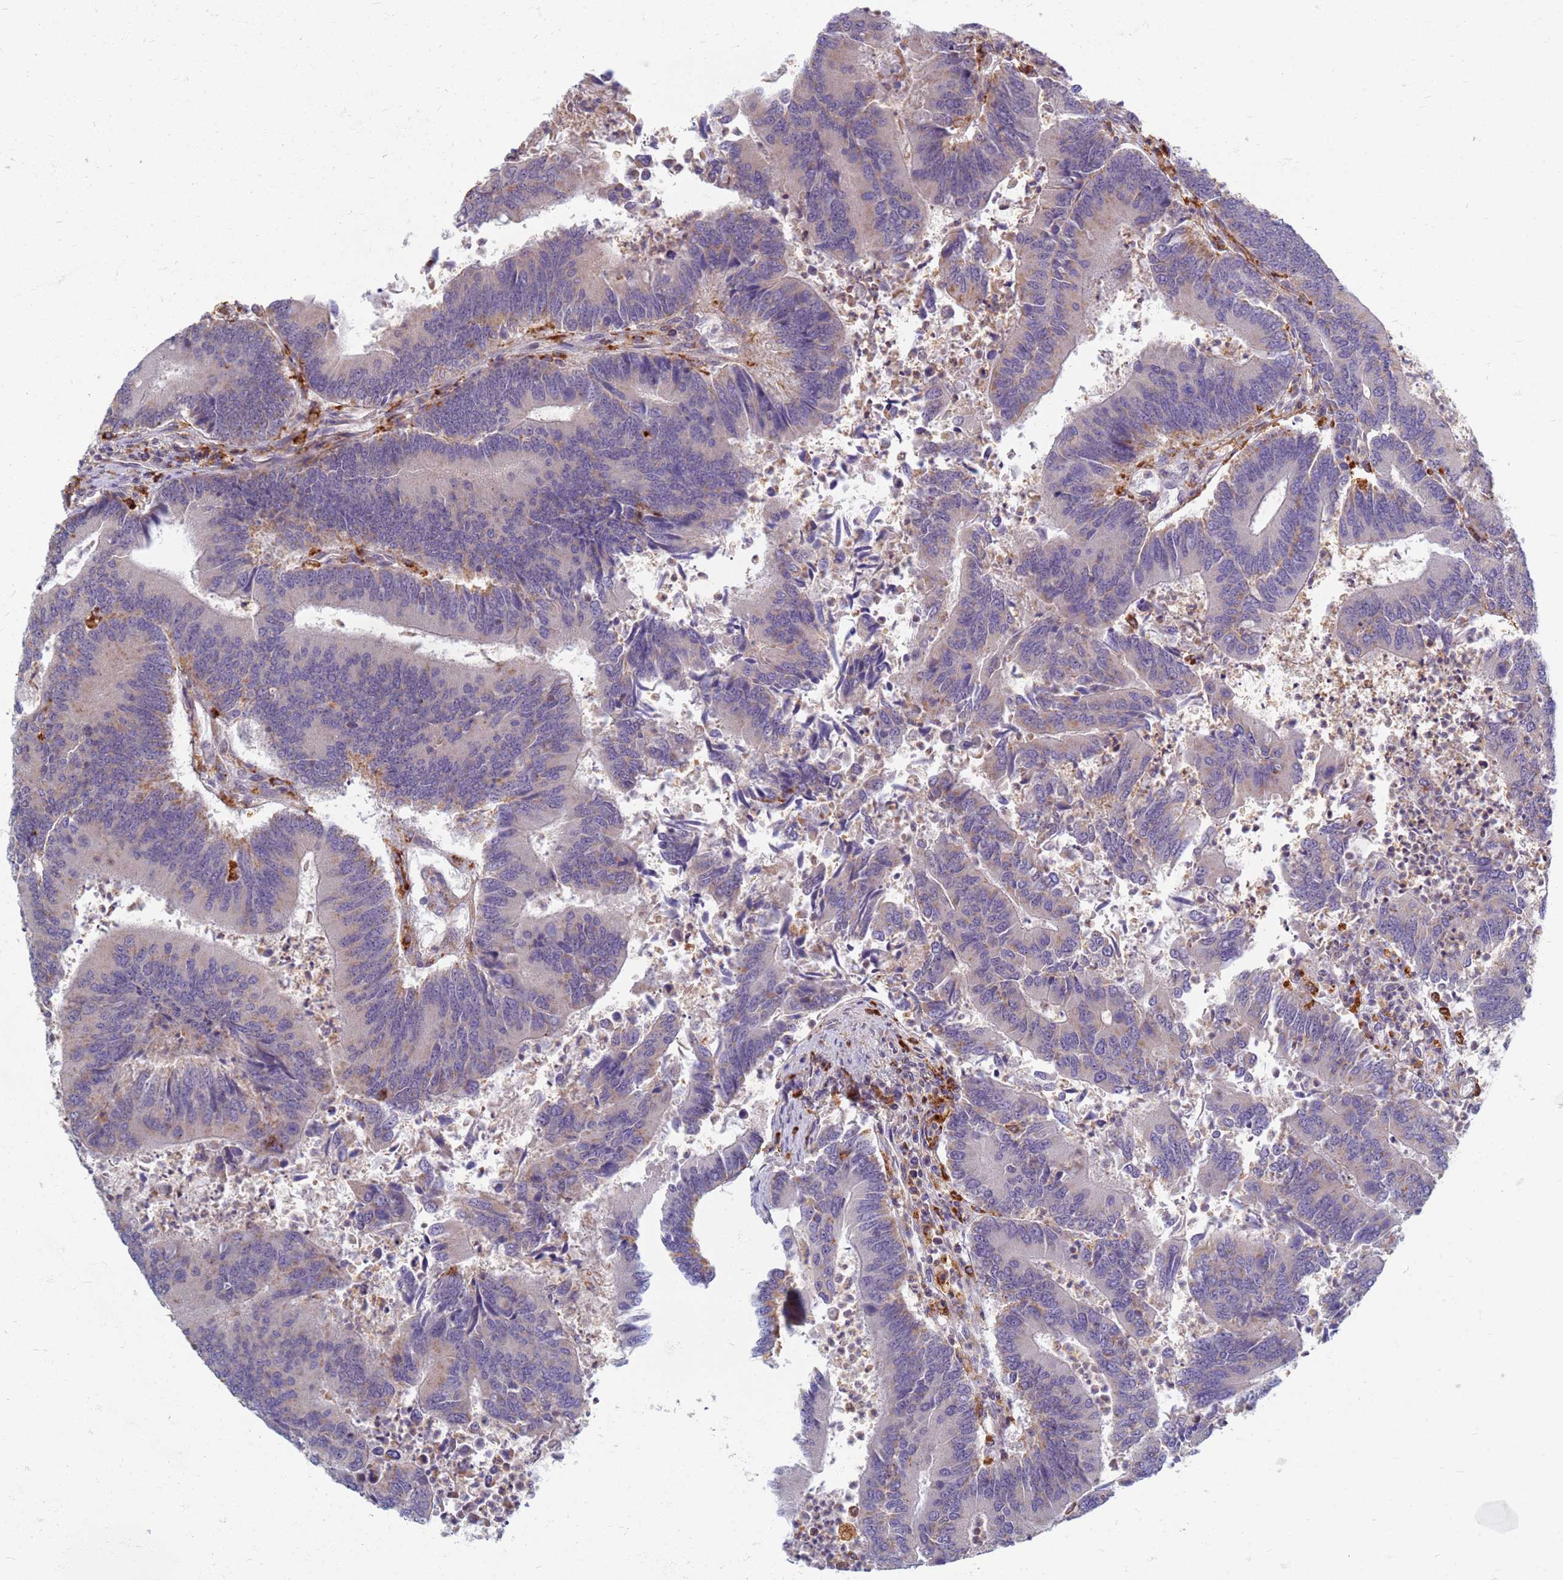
{"staining": {"intensity": "weak", "quantity": "<25%", "location": "cytoplasmic/membranous"}, "tissue": "colorectal cancer", "cell_type": "Tumor cells", "image_type": "cancer", "snomed": [{"axis": "morphology", "description": "Adenocarcinoma, NOS"}, {"axis": "topography", "description": "Colon"}], "caption": "An image of colorectal cancer (adenocarcinoma) stained for a protein reveals no brown staining in tumor cells.", "gene": "ATP6V1E1", "patient": {"sex": "female", "age": 67}}